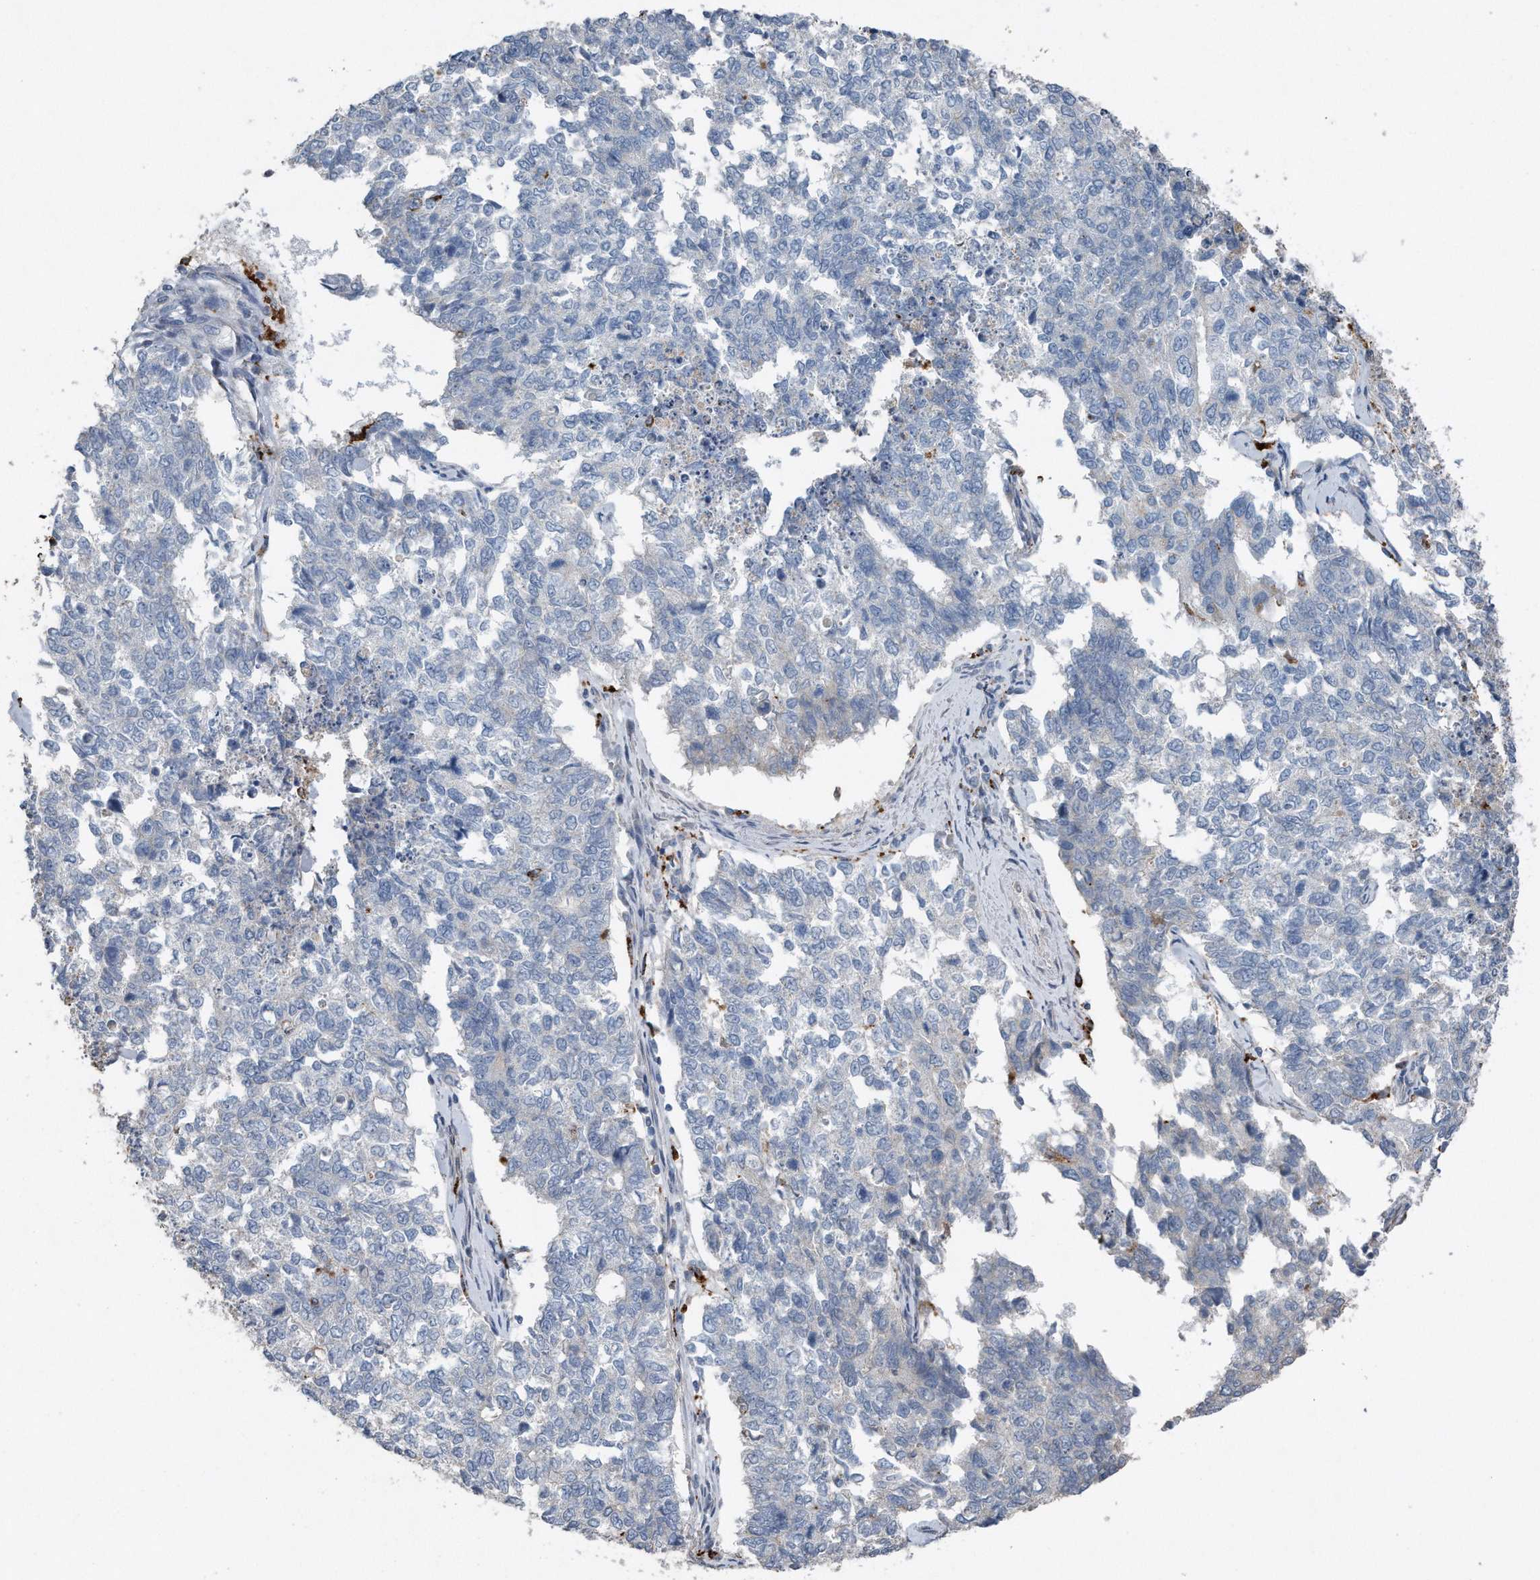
{"staining": {"intensity": "negative", "quantity": "none", "location": "none"}, "tissue": "cervical cancer", "cell_type": "Tumor cells", "image_type": "cancer", "snomed": [{"axis": "morphology", "description": "Squamous cell carcinoma, NOS"}, {"axis": "topography", "description": "Cervix"}], "caption": "The micrograph exhibits no significant staining in tumor cells of cervical cancer.", "gene": "ZNF772", "patient": {"sex": "female", "age": 63}}